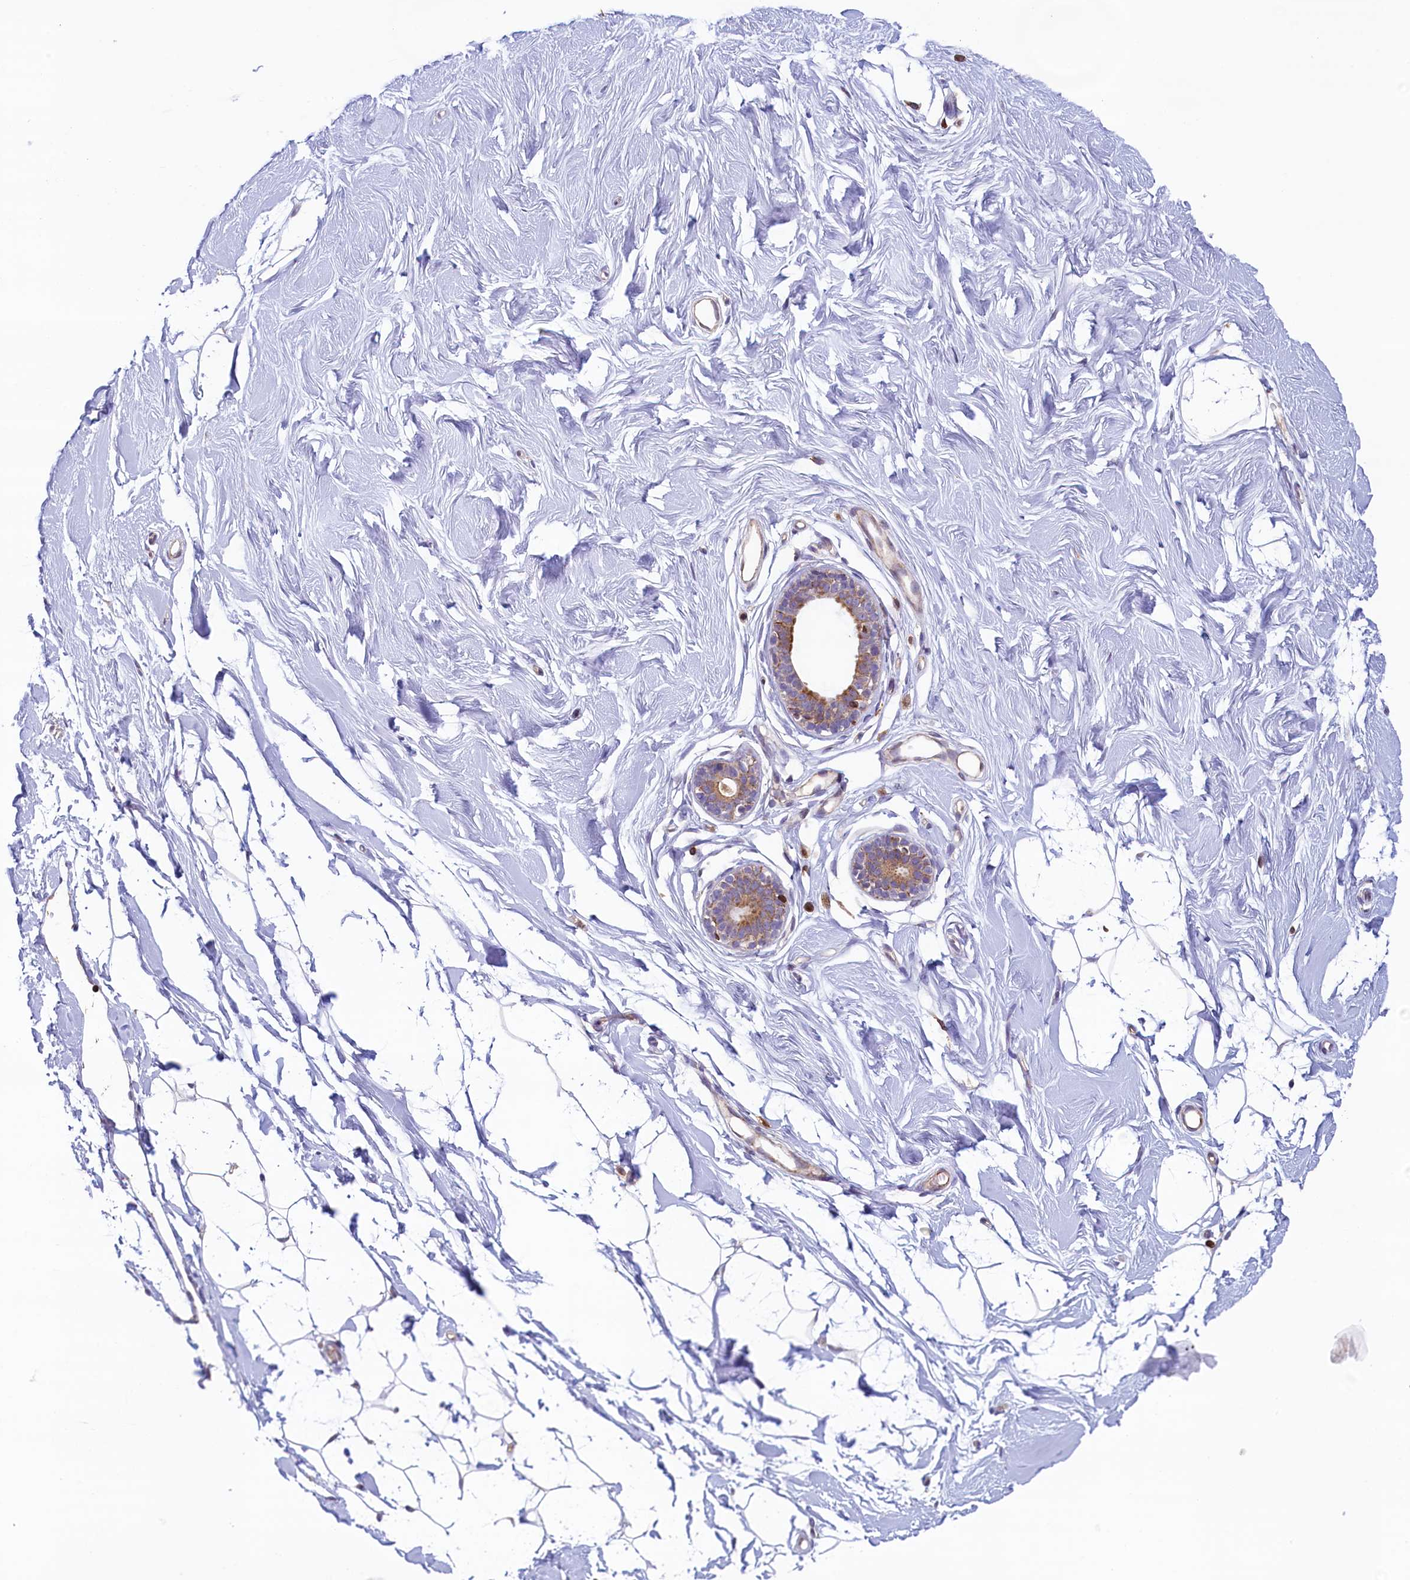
{"staining": {"intensity": "weak", "quantity": "25%-75%", "location": "cytoplasmic/membranous"}, "tissue": "breast", "cell_type": "Adipocytes", "image_type": "normal", "snomed": [{"axis": "morphology", "description": "Normal tissue, NOS"}, {"axis": "topography", "description": "Breast"}], "caption": "Adipocytes show low levels of weak cytoplasmic/membranous staining in approximately 25%-75% of cells in normal breast. (DAB = brown stain, brightfield microscopy at high magnification).", "gene": "TRAF3IP3", "patient": {"sex": "female", "age": 26}}